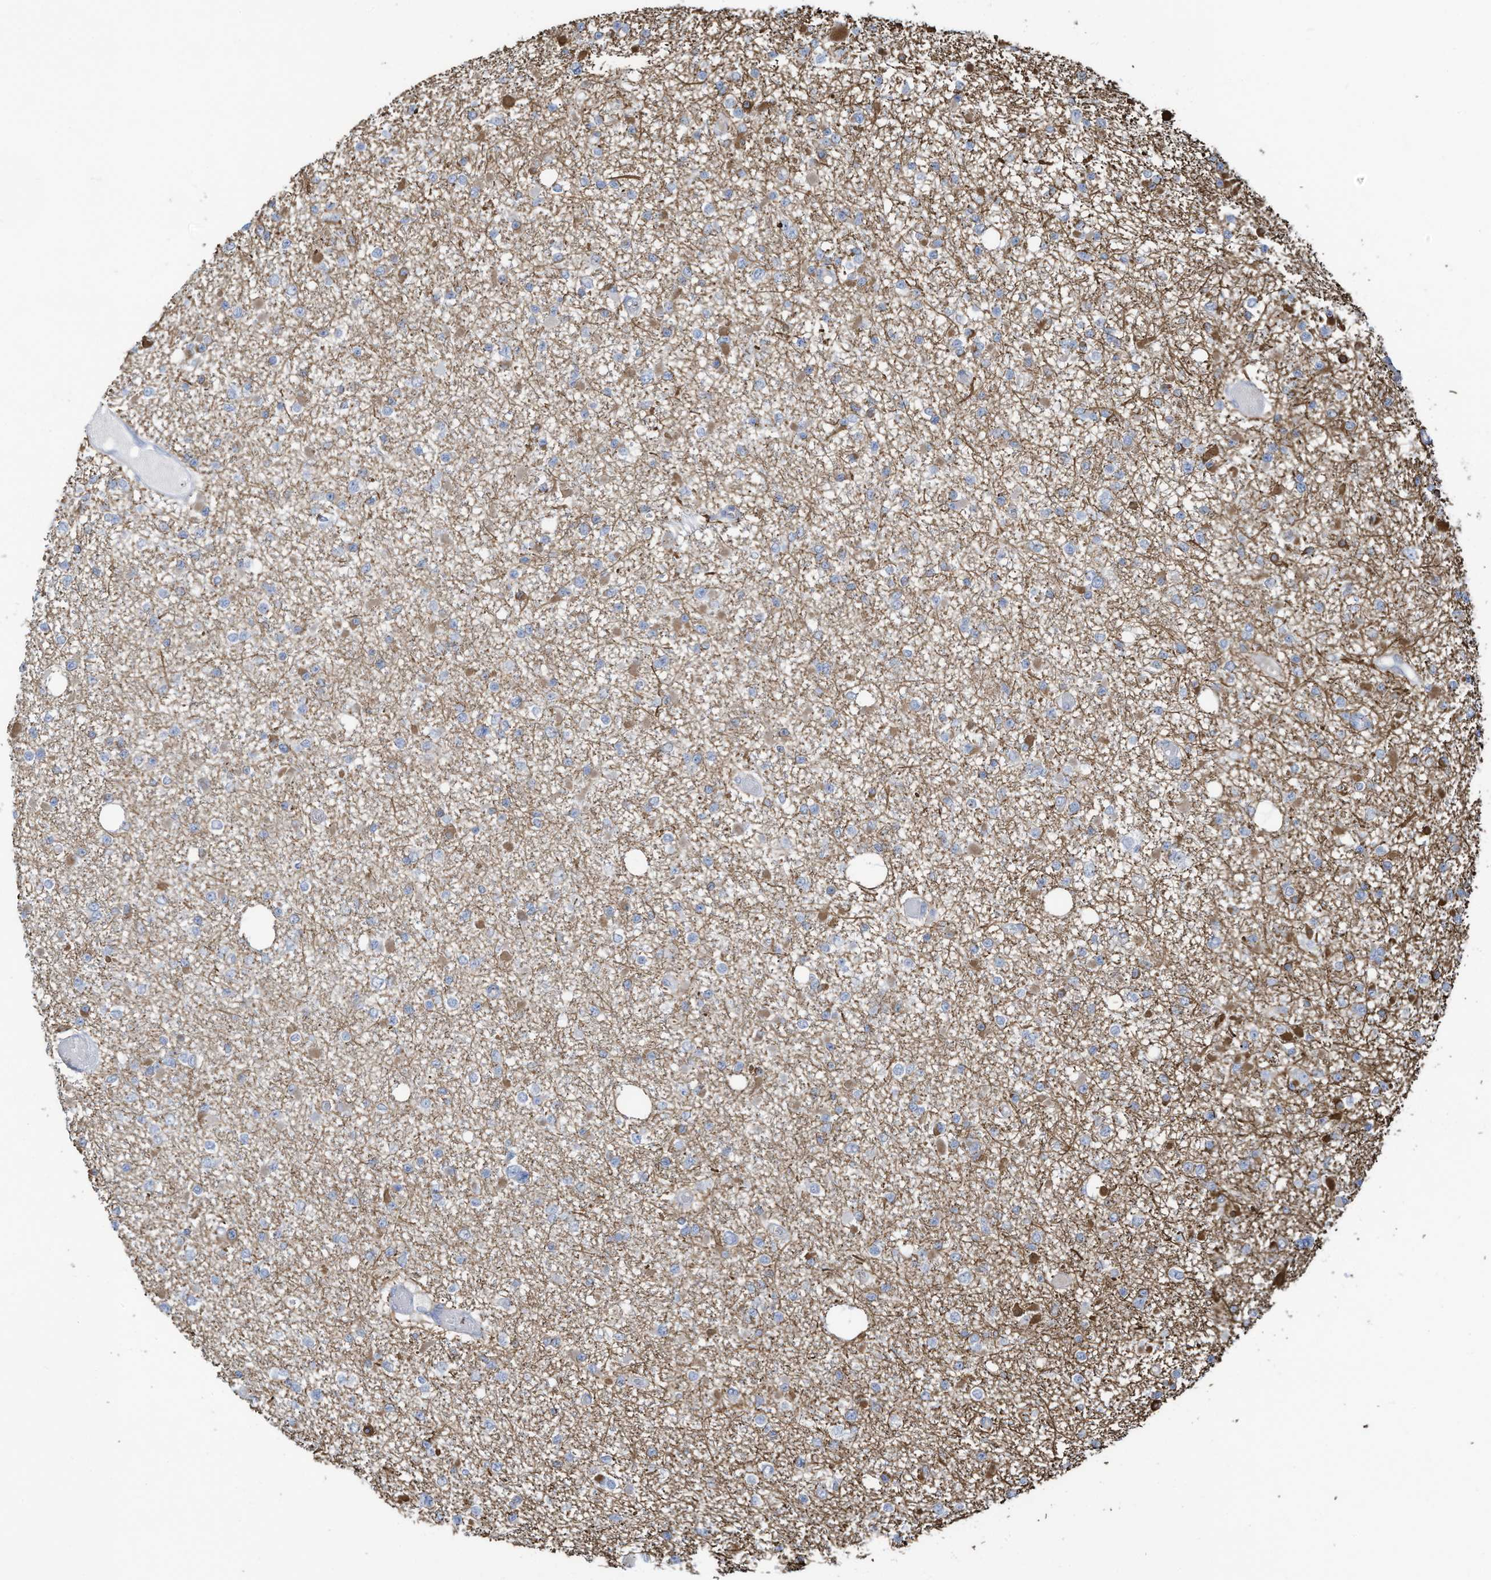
{"staining": {"intensity": "negative", "quantity": "none", "location": "none"}, "tissue": "glioma", "cell_type": "Tumor cells", "image_type": "cancer", "snomed": [{"axis": "morphology", "description": "Glioma, malignant, Low grade"}, {"axis": "topography", "description": "Brain"}], "caption": "High magnification brightfield microscopy of malignant low-grade glioma stained with DAB (3,3'-diaminobenzidine) (brown) and counterstained with hematoxylin (blue): tumor cells show no significant expression. (Immunohistochemistry, brightfield microscopy, high magnification).", "gene": "SLC1A5", "patient": {"sex": "female", "age": 22}}